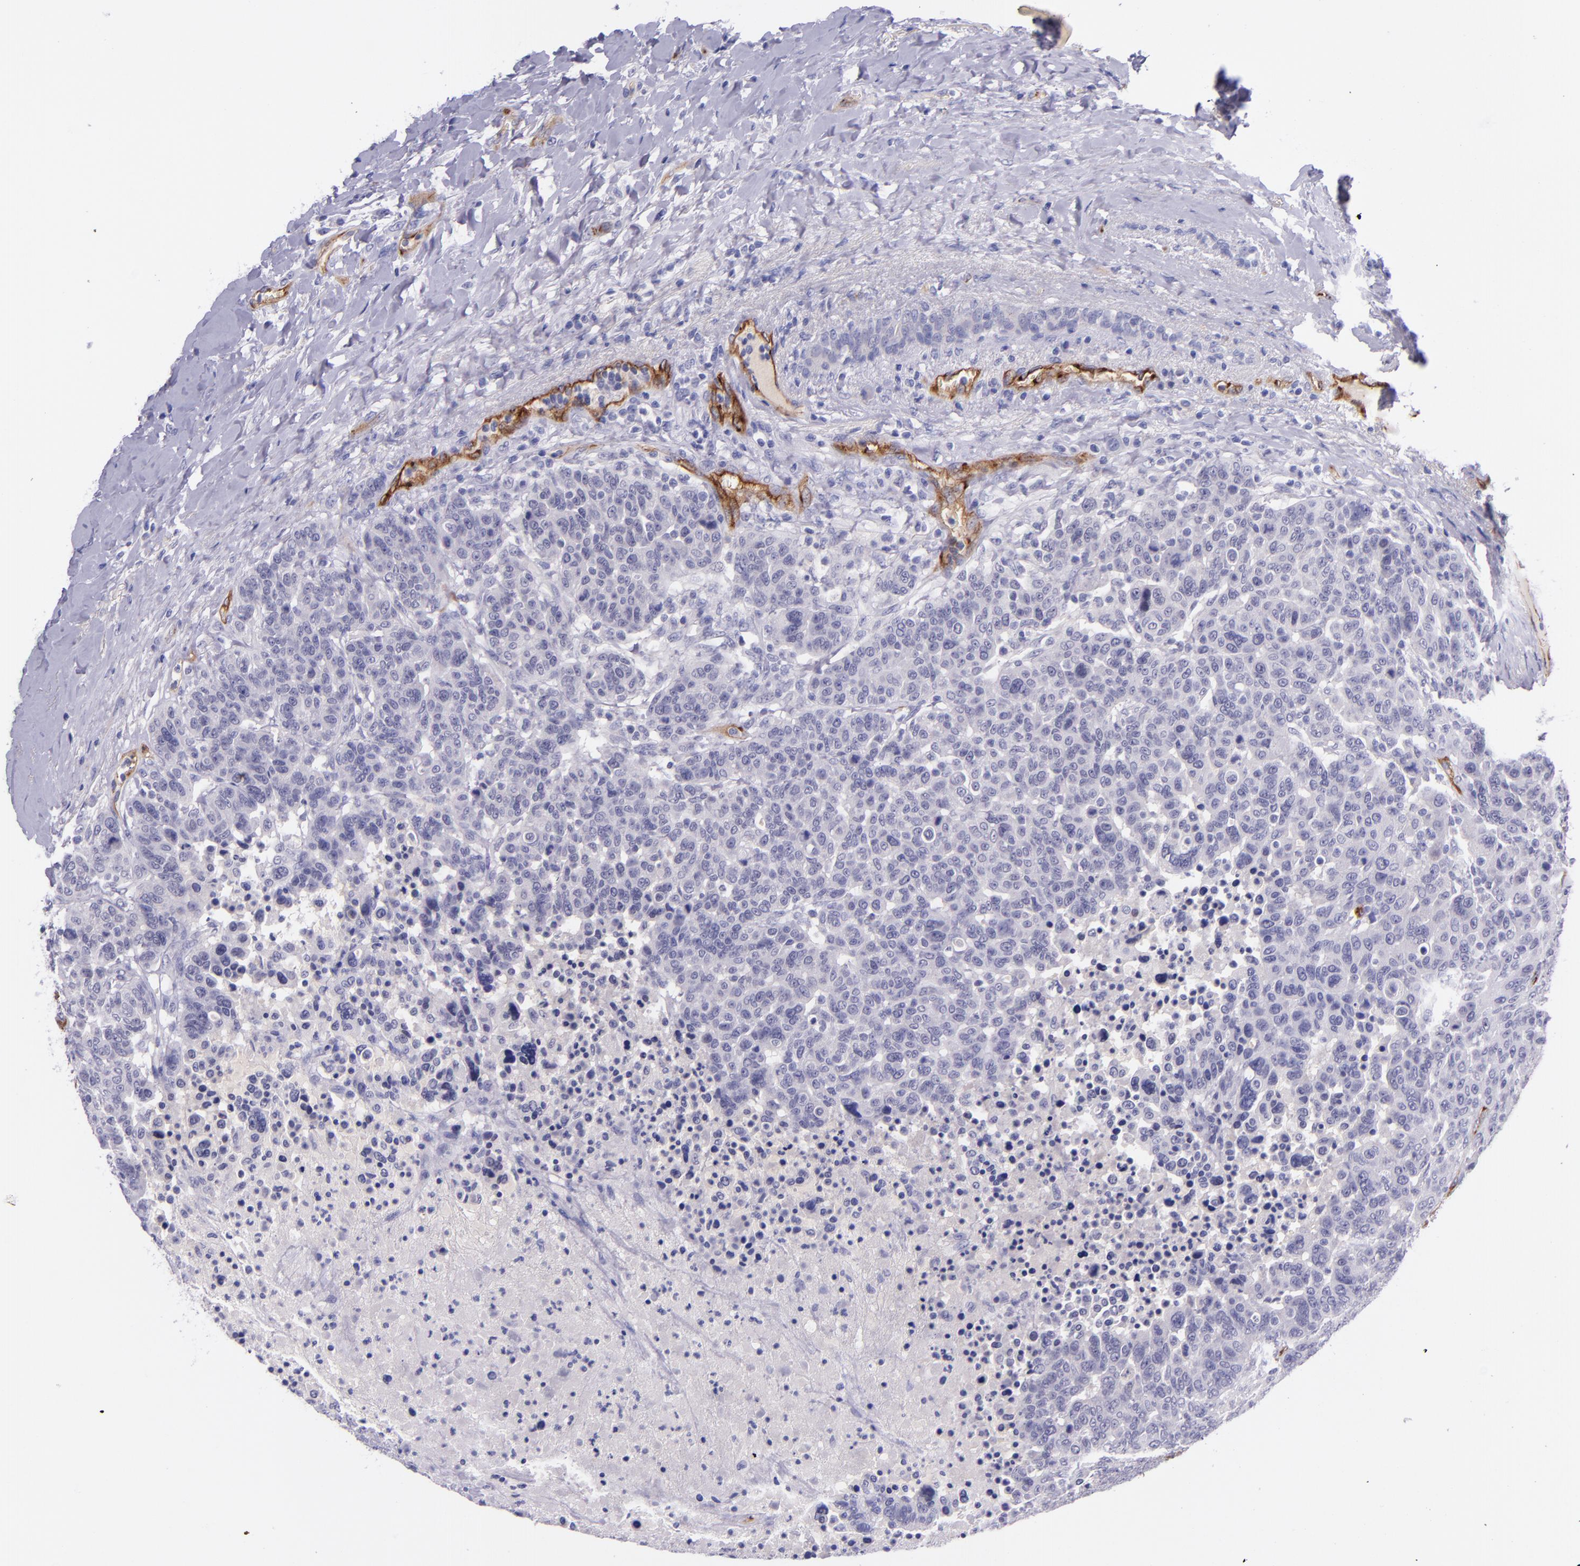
{"staining": {"intensity": "negative", "quantity": "none", "location": "none"}, "tissue": "breast cancer", "cell_type": "Tumor cells", "image_type": "cancer", "snomed": [{"axis": "morphology", "description": "Duct carcinoma"}, {"axis": "topography", "description": "Breast"}], "caption": "This is a photomicrograph of IHC staining of breast cancer, which shows no staining in tumor cells.", "gene": "NOS3", "patient": {"sex": "female", "age": 37}}